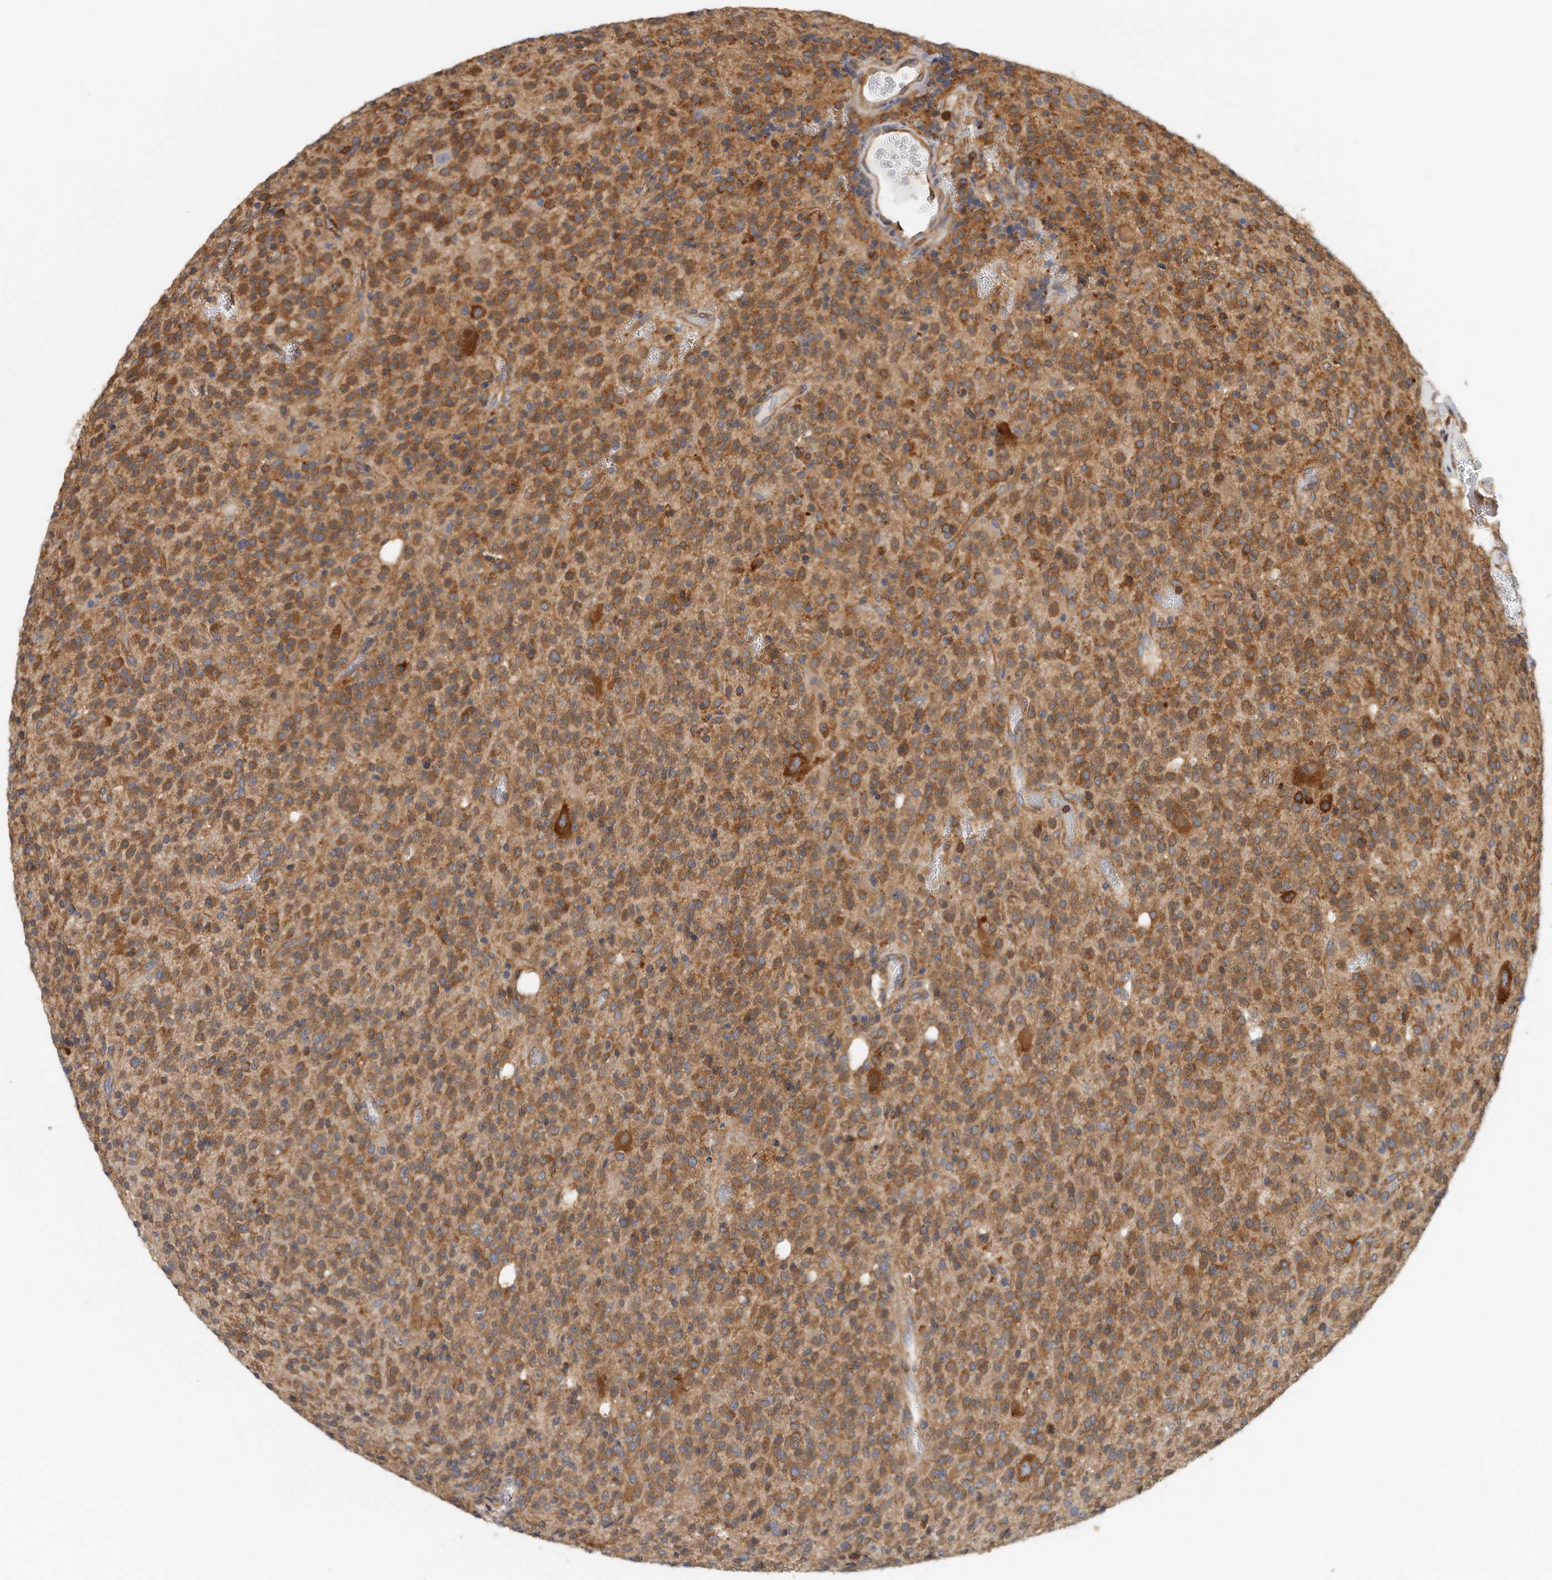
{"staining": {"intensity": "moderate", "quantity": ">75%", "location": "cytoplasmic/membranous"}, "tissue": "glioma", "cell_type": "Tumor cells", "image_type": "cancer", "snomed": [{"axis": "morphology", "description": "Glioma, malignant, High grade"}, {"axis": "topography", "description": "Brain"}], "caption": "Immunohistochemistry histopathology image of neoplastic tissue: human glioma stained using IHC shows medium levels of moderate protein expression localized specifically in the cytoplasmic/membranous of tumor cells, appearing as a cytoplasmic/membranous brown color.", "gene": "EIF3I", "patient": {"sex": "male", "age": 34}}